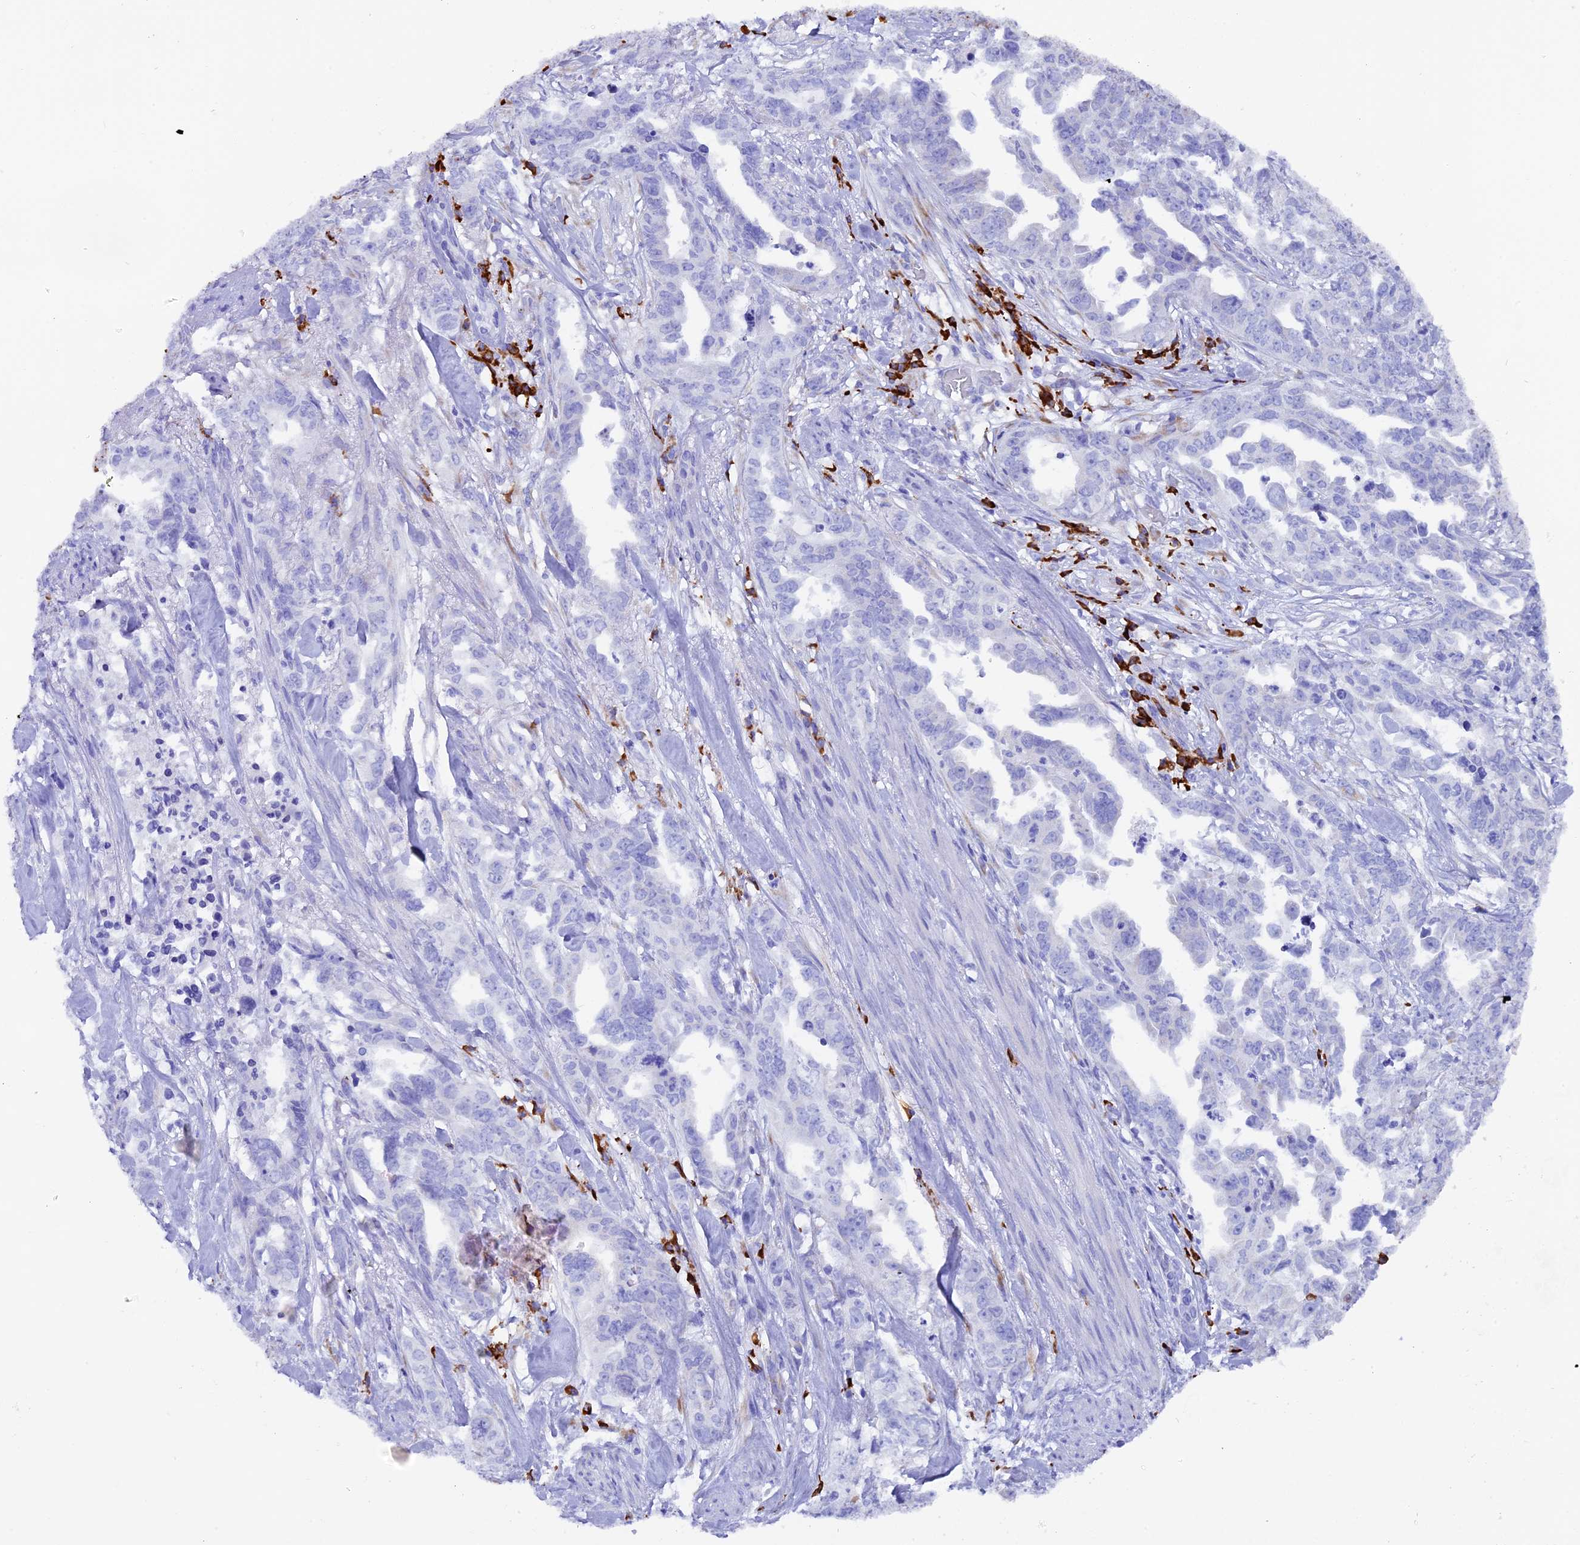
{"staining": {"intensity": "negative", "quantity": "none", "location": "none"}, "tissue": "endometrial cancer", "cell_type": "Tumor cells", "image_type": "cancer", "snomed": [{"axis": "morphology", "description": "Adenocarcinoma, NOS"}, {"axis": "topography", "description": "Endometrium"}], "caption": "Human endometrial adenocarcinoma stained for a protein using immunohistochemistry shows no positivity in tumor cells.", "gene": "FKBP11", "patient": {"sex": "female", "age": 65}}